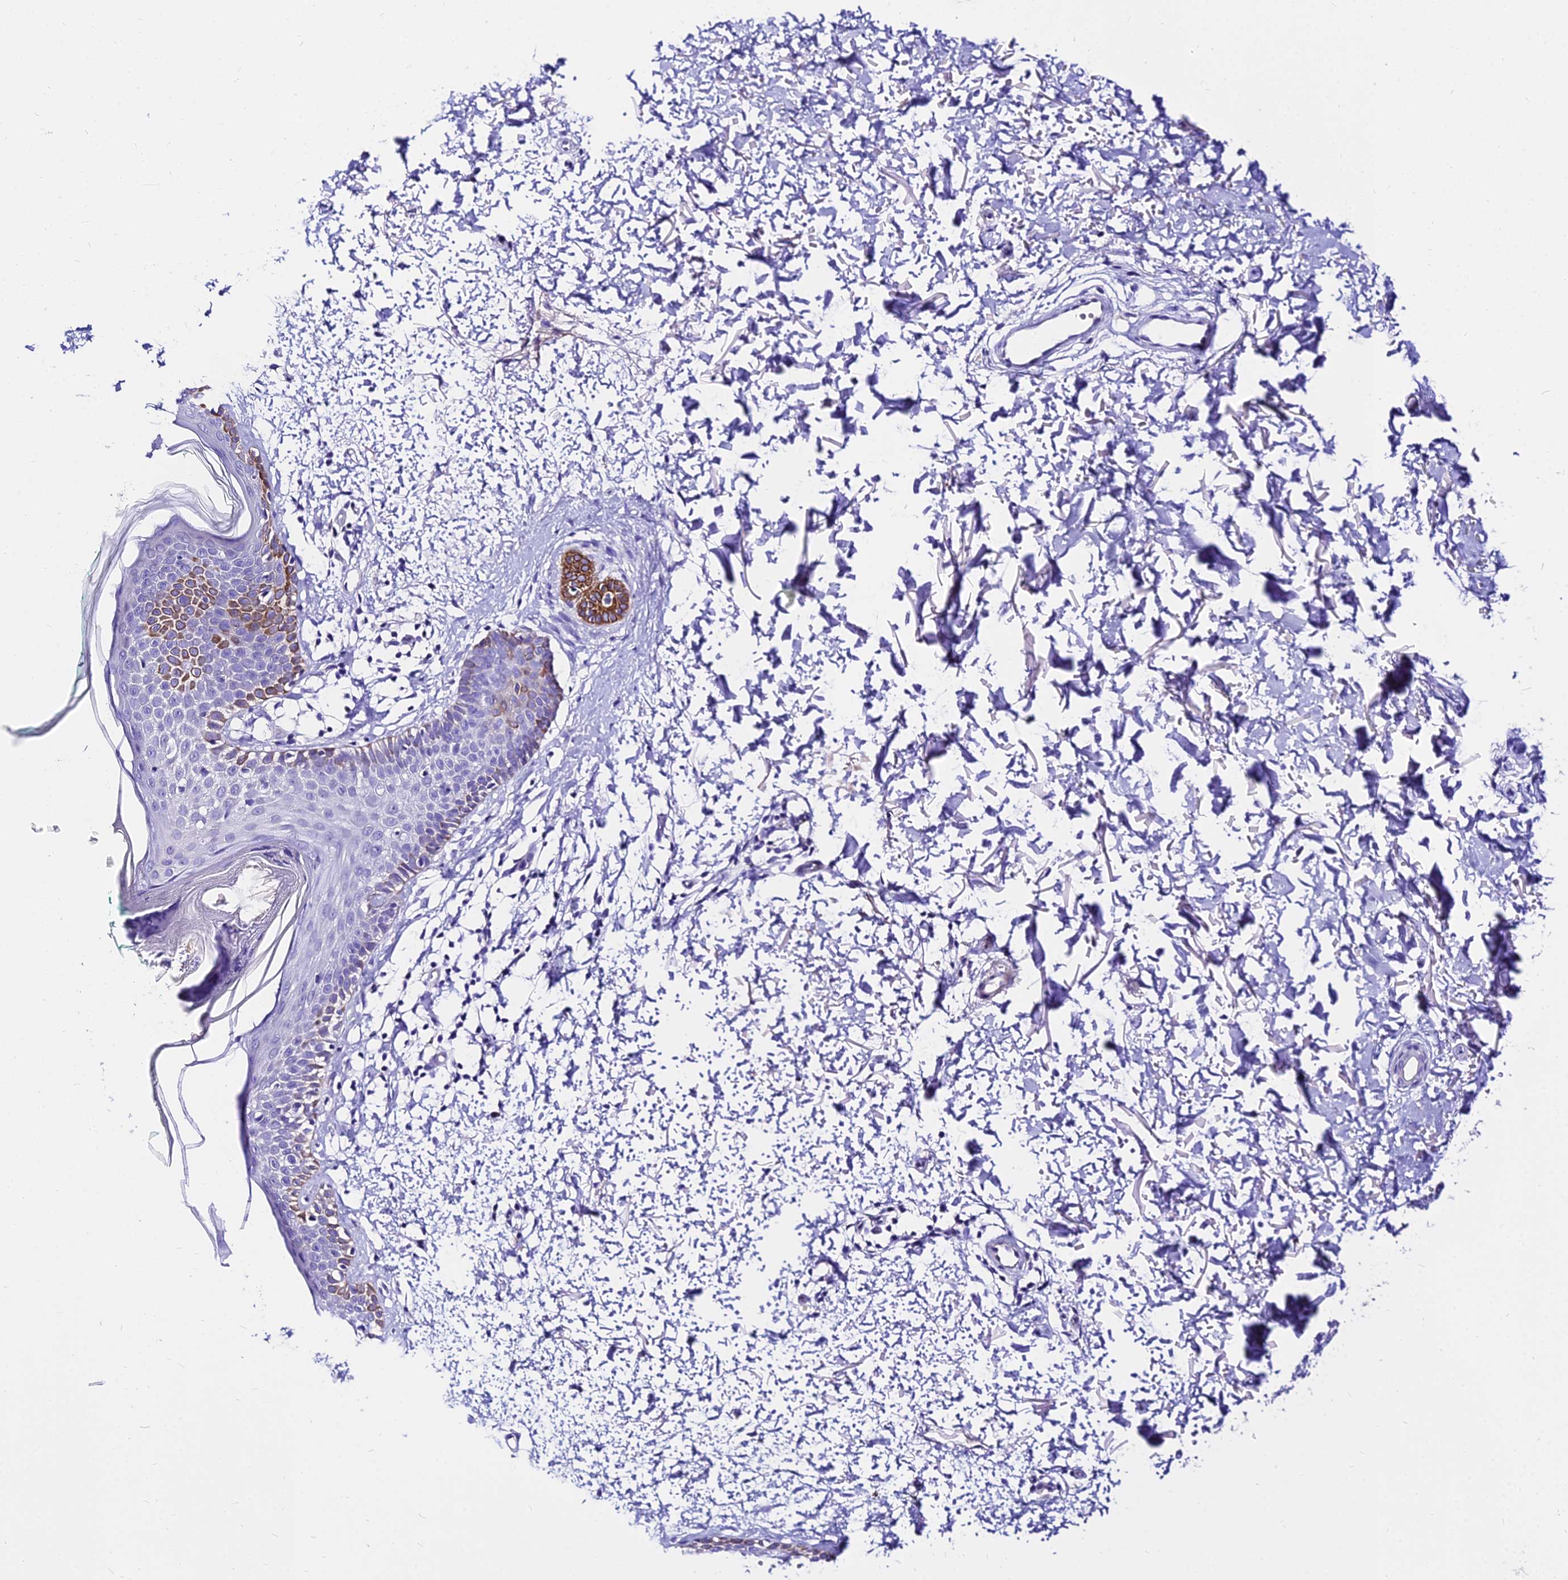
{"staining": {"intensity": "negative", "quantity": "none", "location": "none"}, "tissue": "skin", "cell_type": "Fibroblasts", "image_type": "normal", "snomed": [{"axis": "morphology", "description": "Normal tissue, NOS"}, {"axis": "topography", "description": "Skin"}], "caption": "This micrograph is of unremarkable skin stained with immunohistochemistry (IHC) to label a protein in brown with the nuclei are counter-stained blue. There is no expression in fibroblasts. (Immunohistochemistry (ihc), brightfield microscopy, high magnification).", "gene": "DEFB106A", "patient": {"sex": "male", "age": 66}}